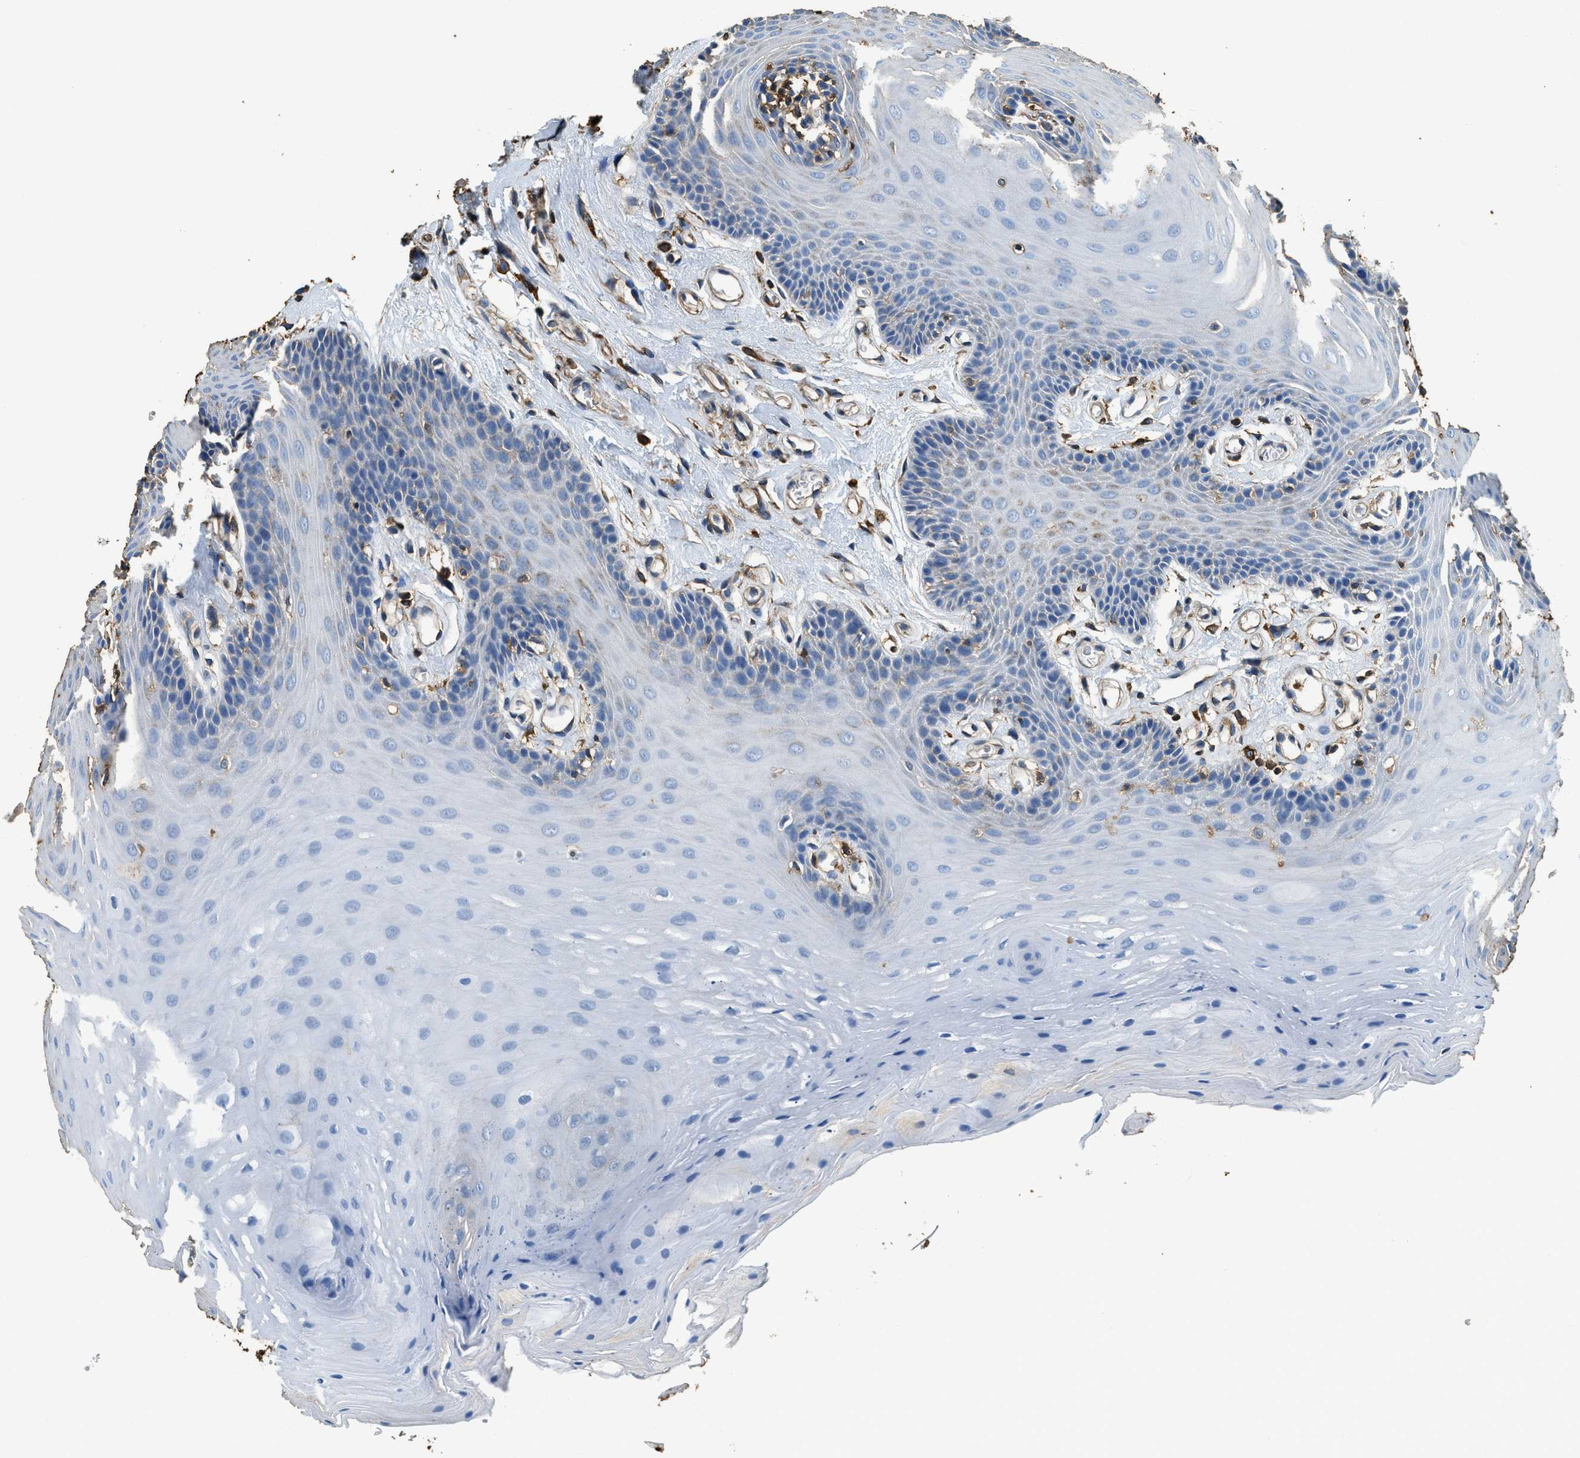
{"staining": {"intensity": "weak", "quantity": "<25%", "location": "cytoplasmic/membranous"}, "tissue": "oral mucosa", "cell_type": "Squamous epithelial cells", "image_type": "normal", "snomed": [{"axis": "morphology", "description": "Normal tissue, NOS"}, {"axis": "morphology", "description": "Squamous cell carcinoma, NOS"}, {"axis": "topography", "description": "Oral tissue"}, {"axis": "topography", "description": "Head-Neck"}], "caption": "Human oral mucosa stained for a protein using immunohistochemistry (IHC) exhibits no expression in squamous epithelial cells.", "gene": "ACCS", "patient": {"sex": "male", "age": 71}}